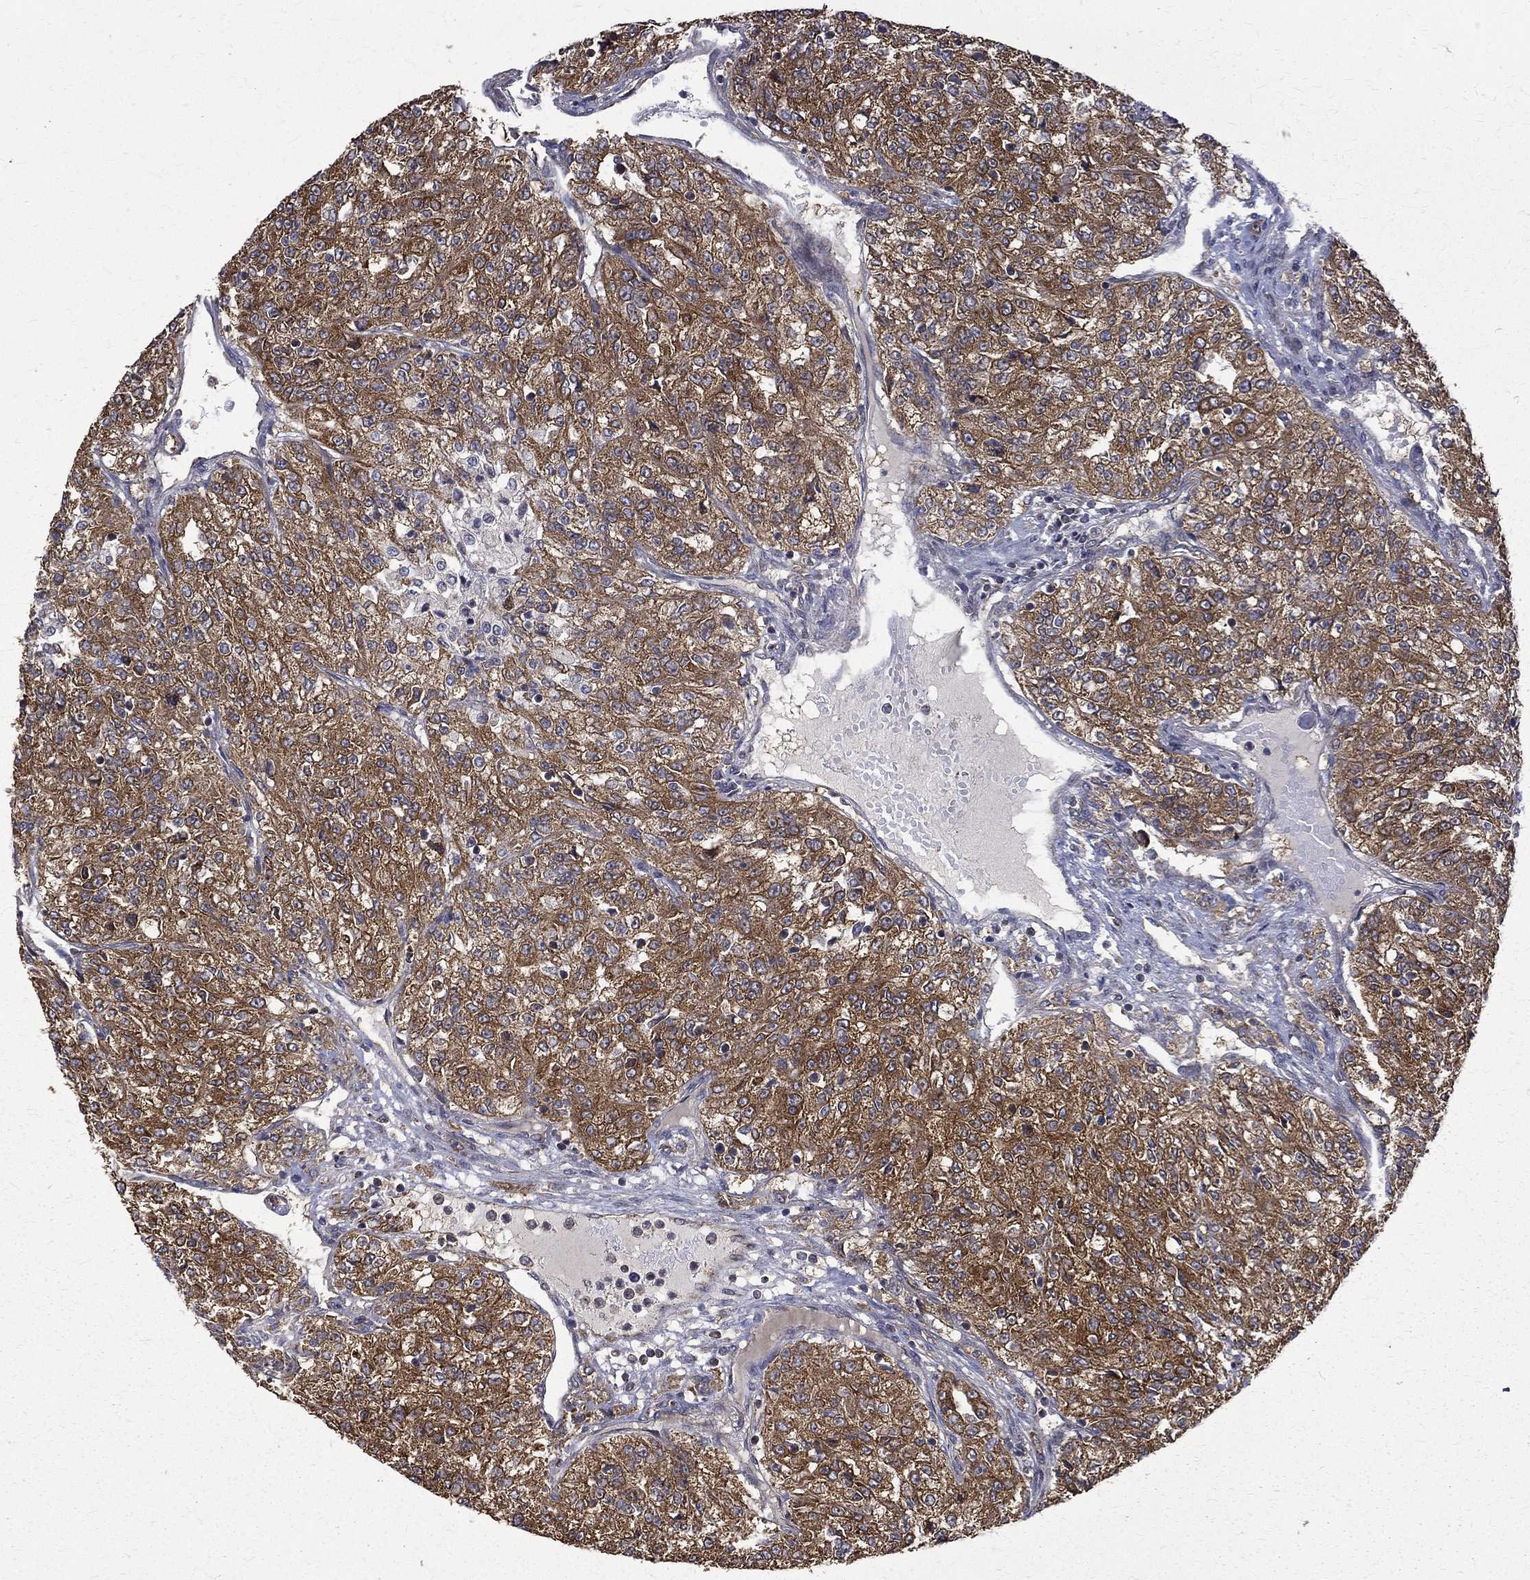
{"staining": {"intensity": "strong", "quantity": ">75%", "location": "cytoplasmic/membranous"}, "tissue": "renal cancer", "cell_type": "Tumor cells", "image_type": "cancer", "snomed": [{"axis": "morphology", "description": "Adenocarcinoma, NOS"}, {"axis": "topography", "description": "Kidney"}], "caption": "Tumor cells exhibit strong cytoplasmic/membranous positivity in approximately >75% of cells in adenocarcinoma (renal).", "gene": "RPGR", "patient": {"sex": "female", "age": 63}}